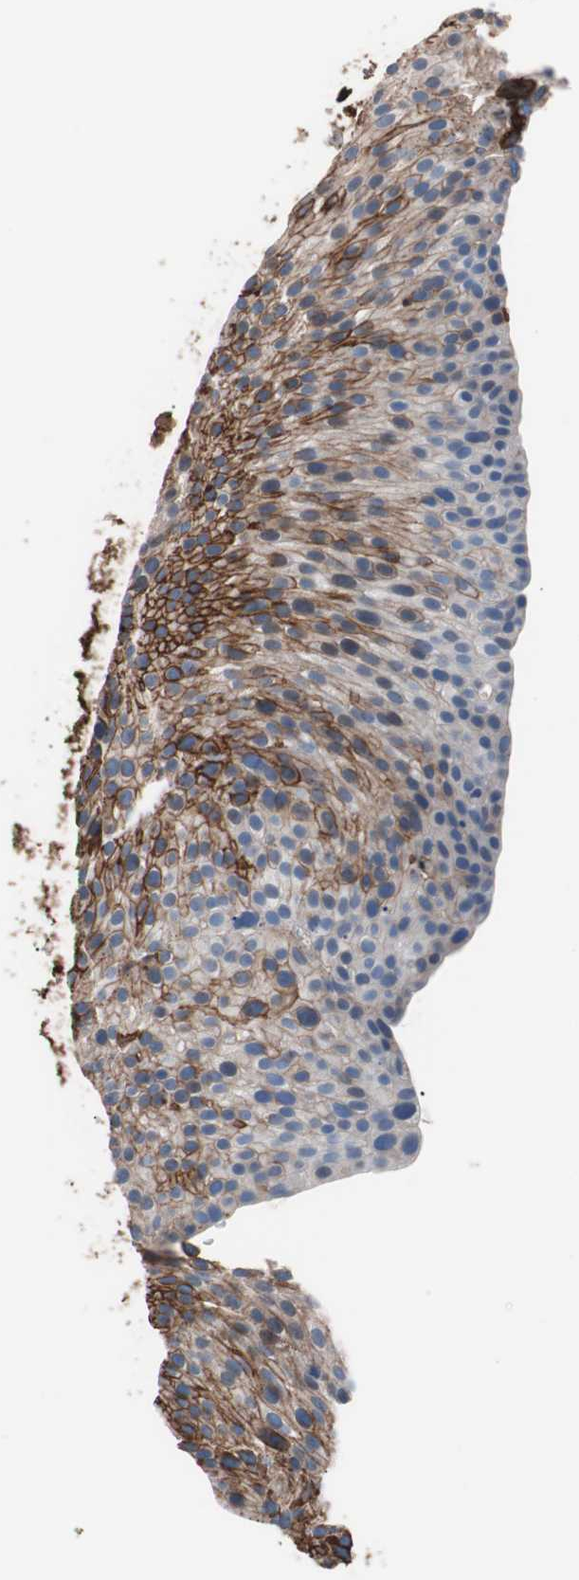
{"staining": {"intensity": "strong", "quantity": ">75%", "location": "cytoplasmic/membranous"}, "tissue": "urothelial cancer", "cell_type": "Tumor cells", "image_type": "cancer", "snomed": [{"axis": "morphology", "description": "Urothelial carcinoma, Low grade"}, {"axis": "topography", "description": "Smooth muscle"}, {"axis": "topography", "description": "Urinary bladder"}], "caption": "Immunohistochemical staining of human low-grade urothelial carcinoma demonstrates strong cytoplasmic/membranous protein positivity in about >75% of tumor cells.", "gene": "GPR160", "patient": {"sex": "male", "age": 60}}